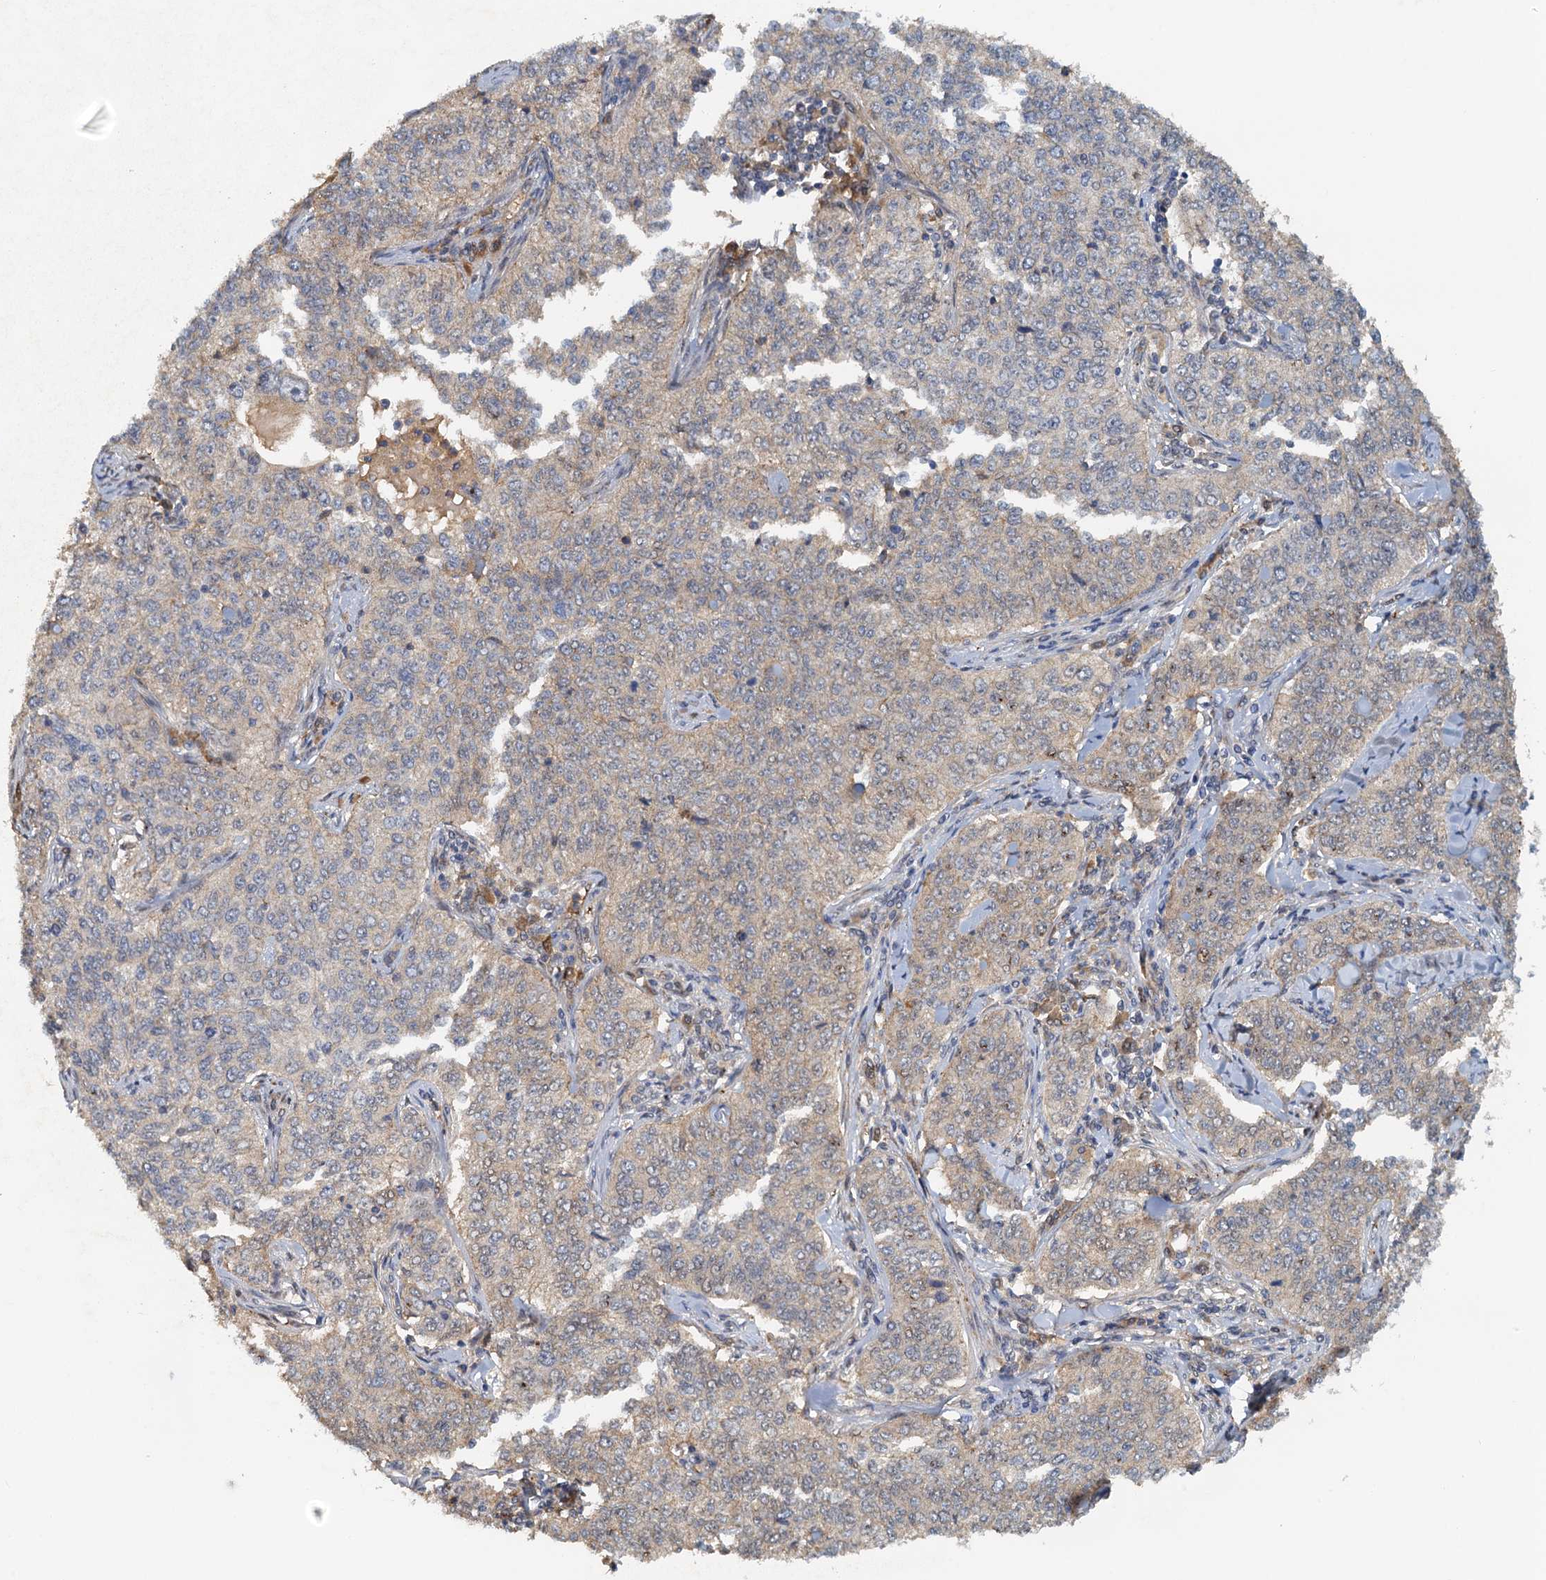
{"staining": {"intensity": "weak", "quantity": "<25%", "location": "cytoplasmic/membranous"}, "tissue": "cervical cancer", "cell_type": "Tumor cells", "image_type": "cancer", "snomed": [{"axis": "morphology", "description": "Squamous cell carcinoma, NOS"}, {"axis": "topography", "description": "Cervix"}], "caption": "Image shows no protein staining in tumor cells of cervical cancer (squamous cell carcinoma) tissue.", "gene": "UBL7", "patient": {"sex": "female", "age": 35}}